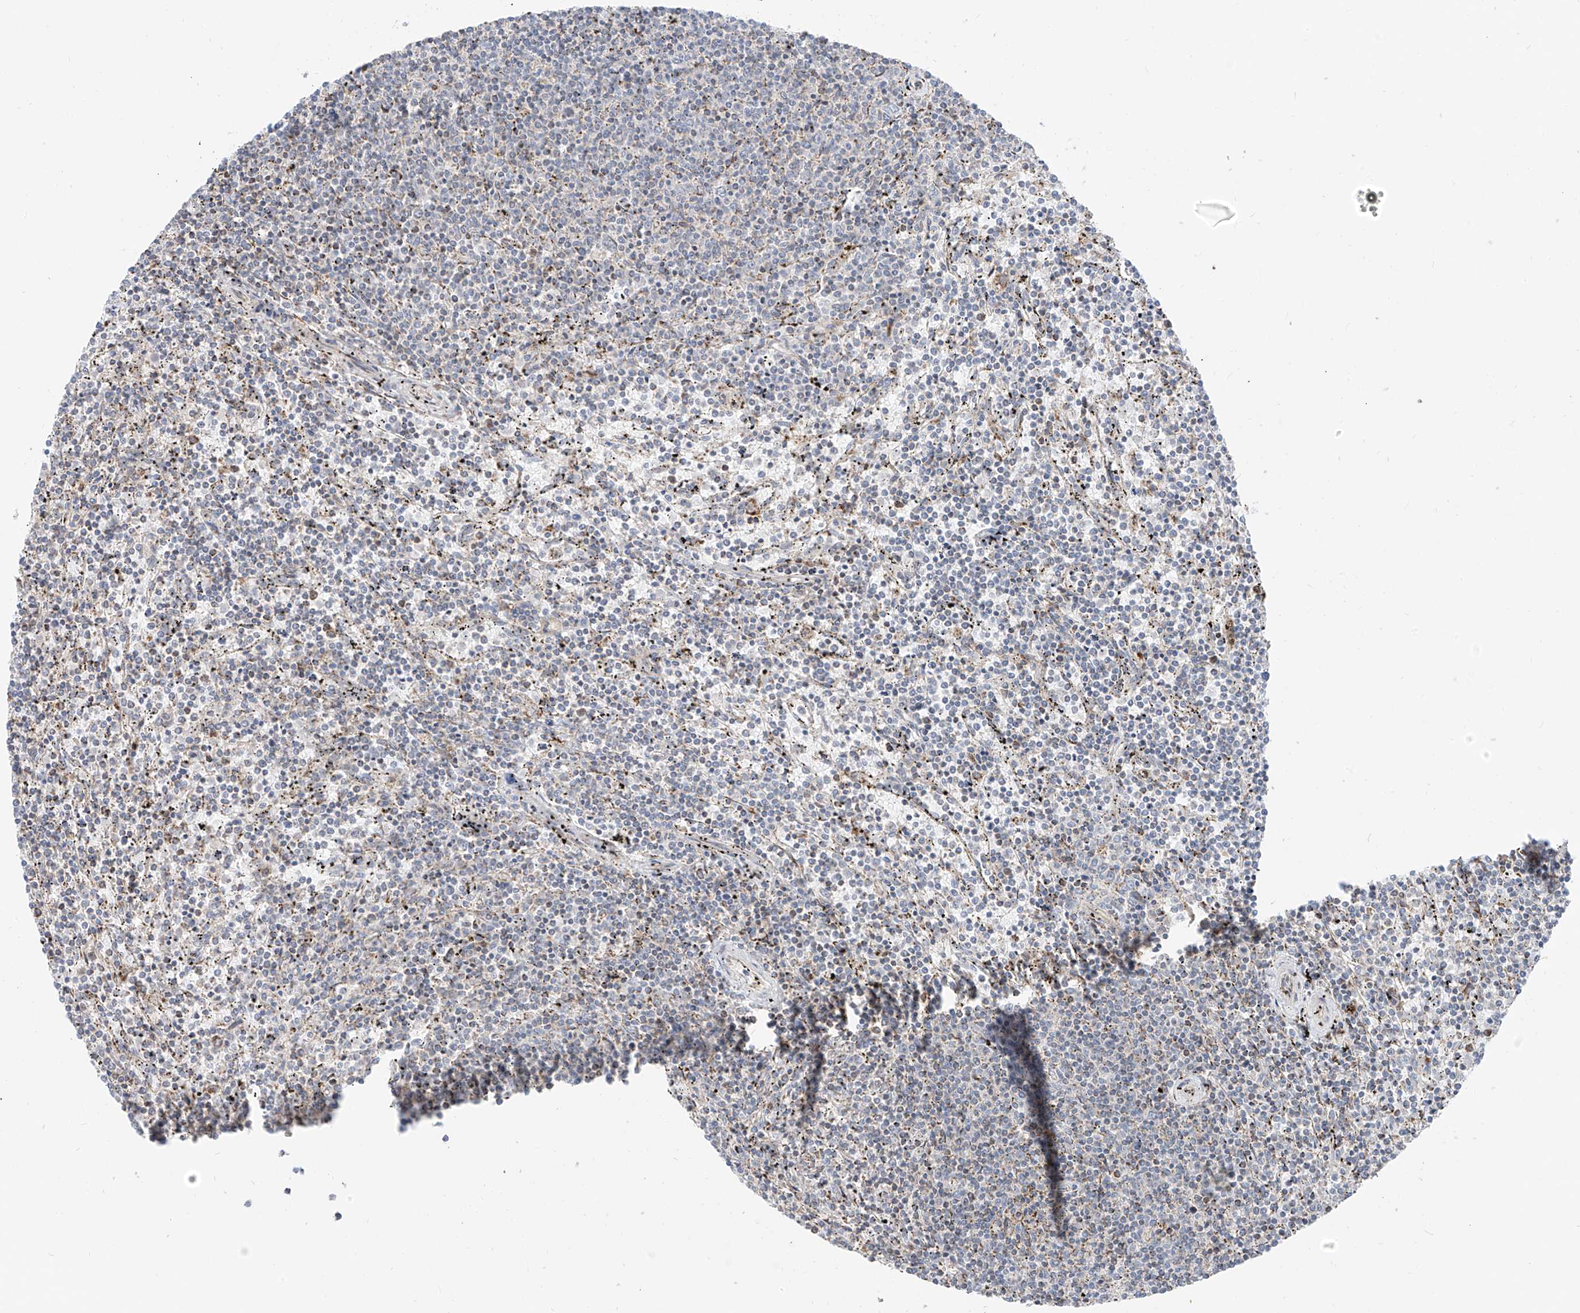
{"staining": {"intensity": "negative", "quantity": "none", "location": "none"}, "tissue": "lymphoma", "cell_type": "Tumor cells", "image_type": "cancer", "snomed": [{"axis": "morphology", "description": "Malignant lymphoma, non-Hodgkin's type, Low grade"}, {"axis": "topography", "description": "Spleen"}], "caption": "IHC photomicrograph of neoplastic tissue: human lymphoma stained with DAB (3,3'-diaminobenzidine) exhibits no significant protein staining in tumor cells.", "gene": "ETHE1", "patient": {"sex": "female", "age": 50}}